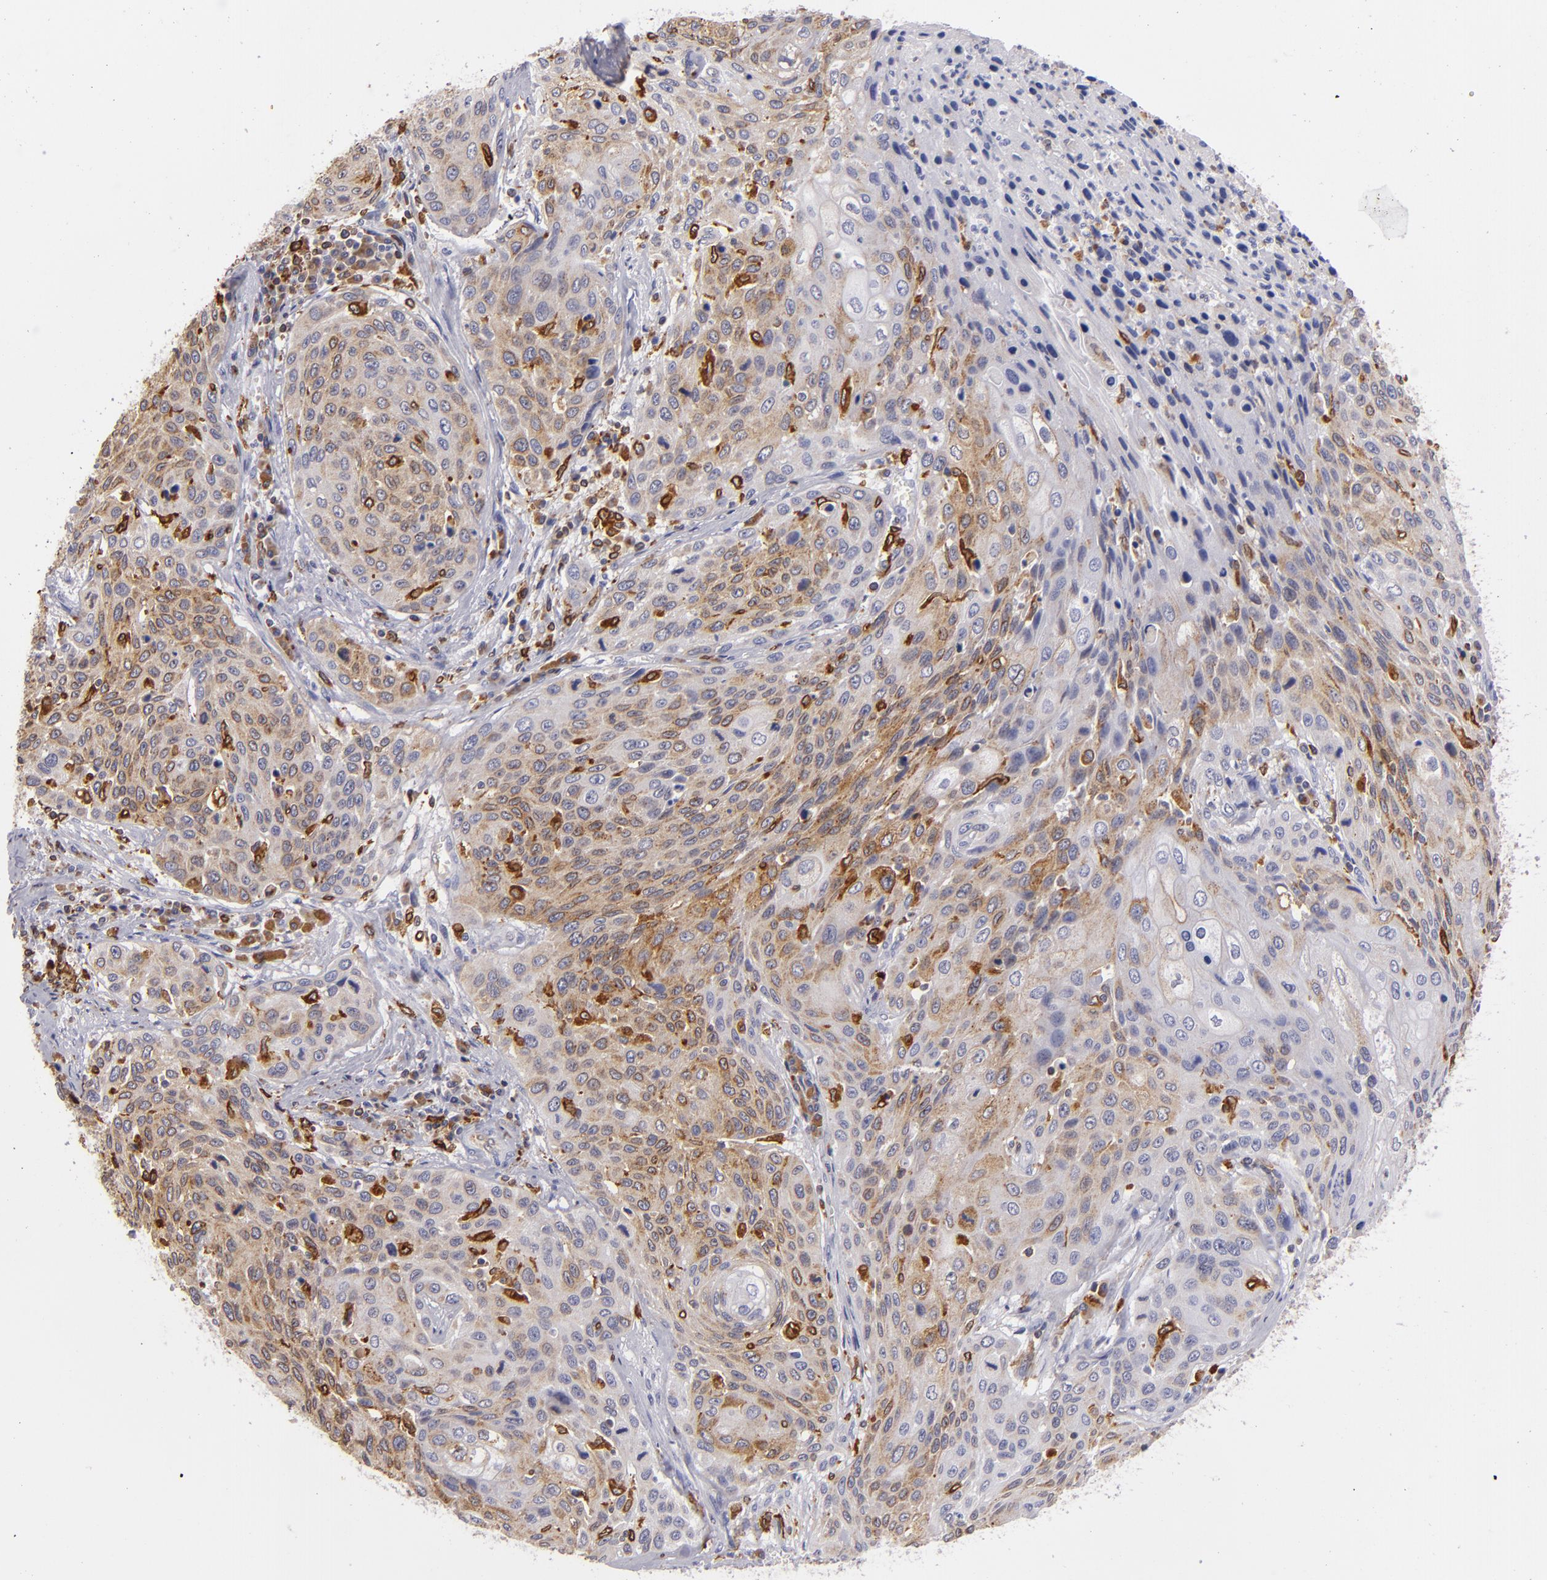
{"staining": {"intensity": "moderate", "quantity": "25%-75%", "location": "cytoplasmic/membranous"}, "tissue": "cervical cancer", "cell_type": "Tumor cells", "image_type": "cancer", "snomed": [{"axis": "morphology", "description": "Squamous cell carcinoma, NOS"}, {"axis": "topography", "description": "Cervix"}], "caption": "Human squamous cell carcinoma (cervical) stained with a protein marker reveals moderate staining in tumor cells.", "gene": "CD74", "patient": {"sex": "female", "age": 32}}